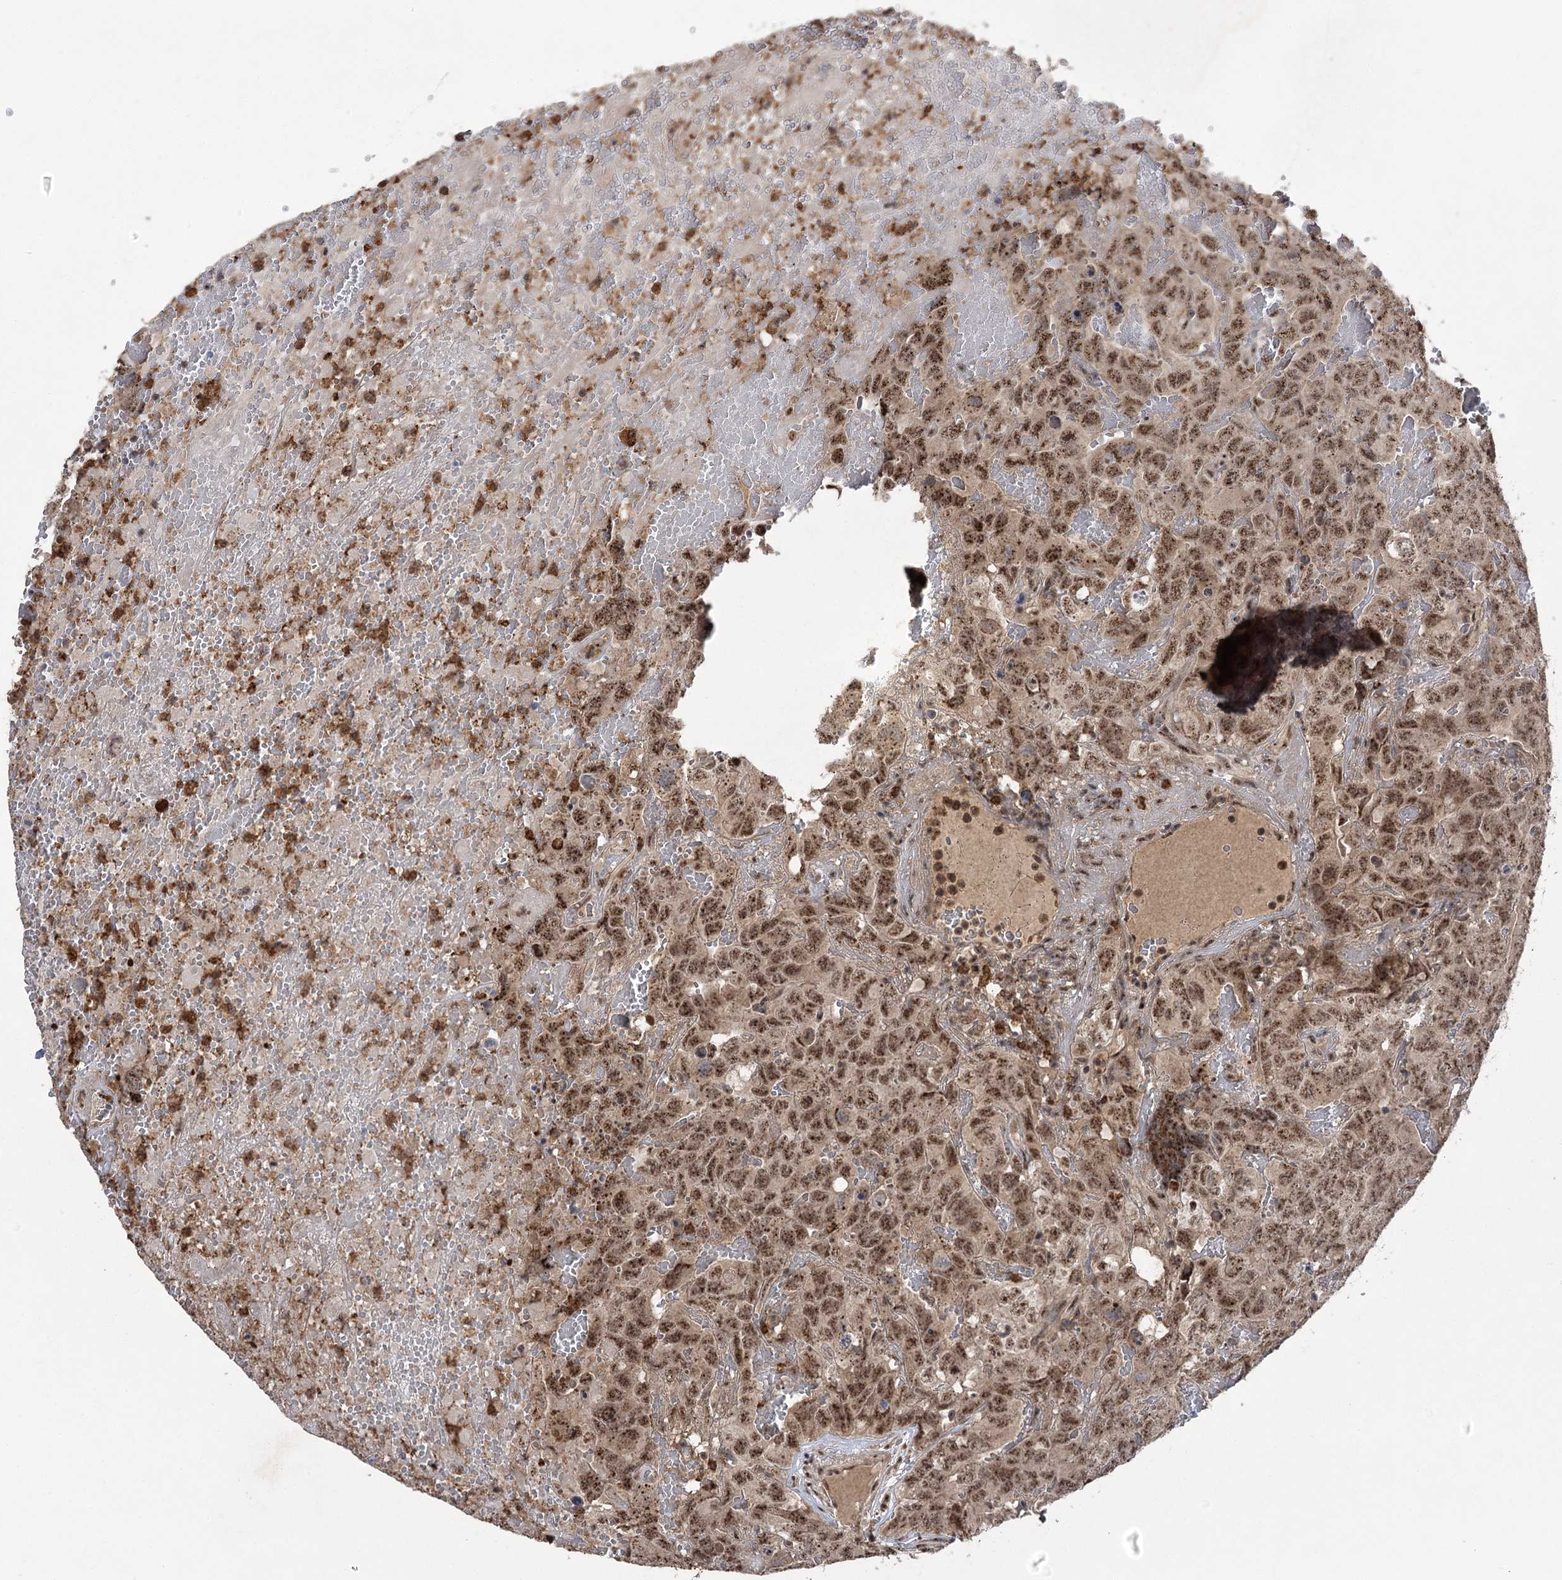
{"staining": {"intensity": "moderate", "quantity": ">75%", "location": "nuclear"}, "tissue": "testis cancer", "cell_type": "Tumor cells", "image_type": "cancer", "snomed": [{"axis": "morphology", "description": "Carcinoma, Embryonal, NOS"}, {"axis": "topography", "description": "Testis"}], "caption": "Testis cancer stained for a protein (brown) demonstrates moderate nuclear positive expression in about >75% of tumor cells.", "gene": "PYROXD1", "patient": {"sex": "male", "age": 45}}